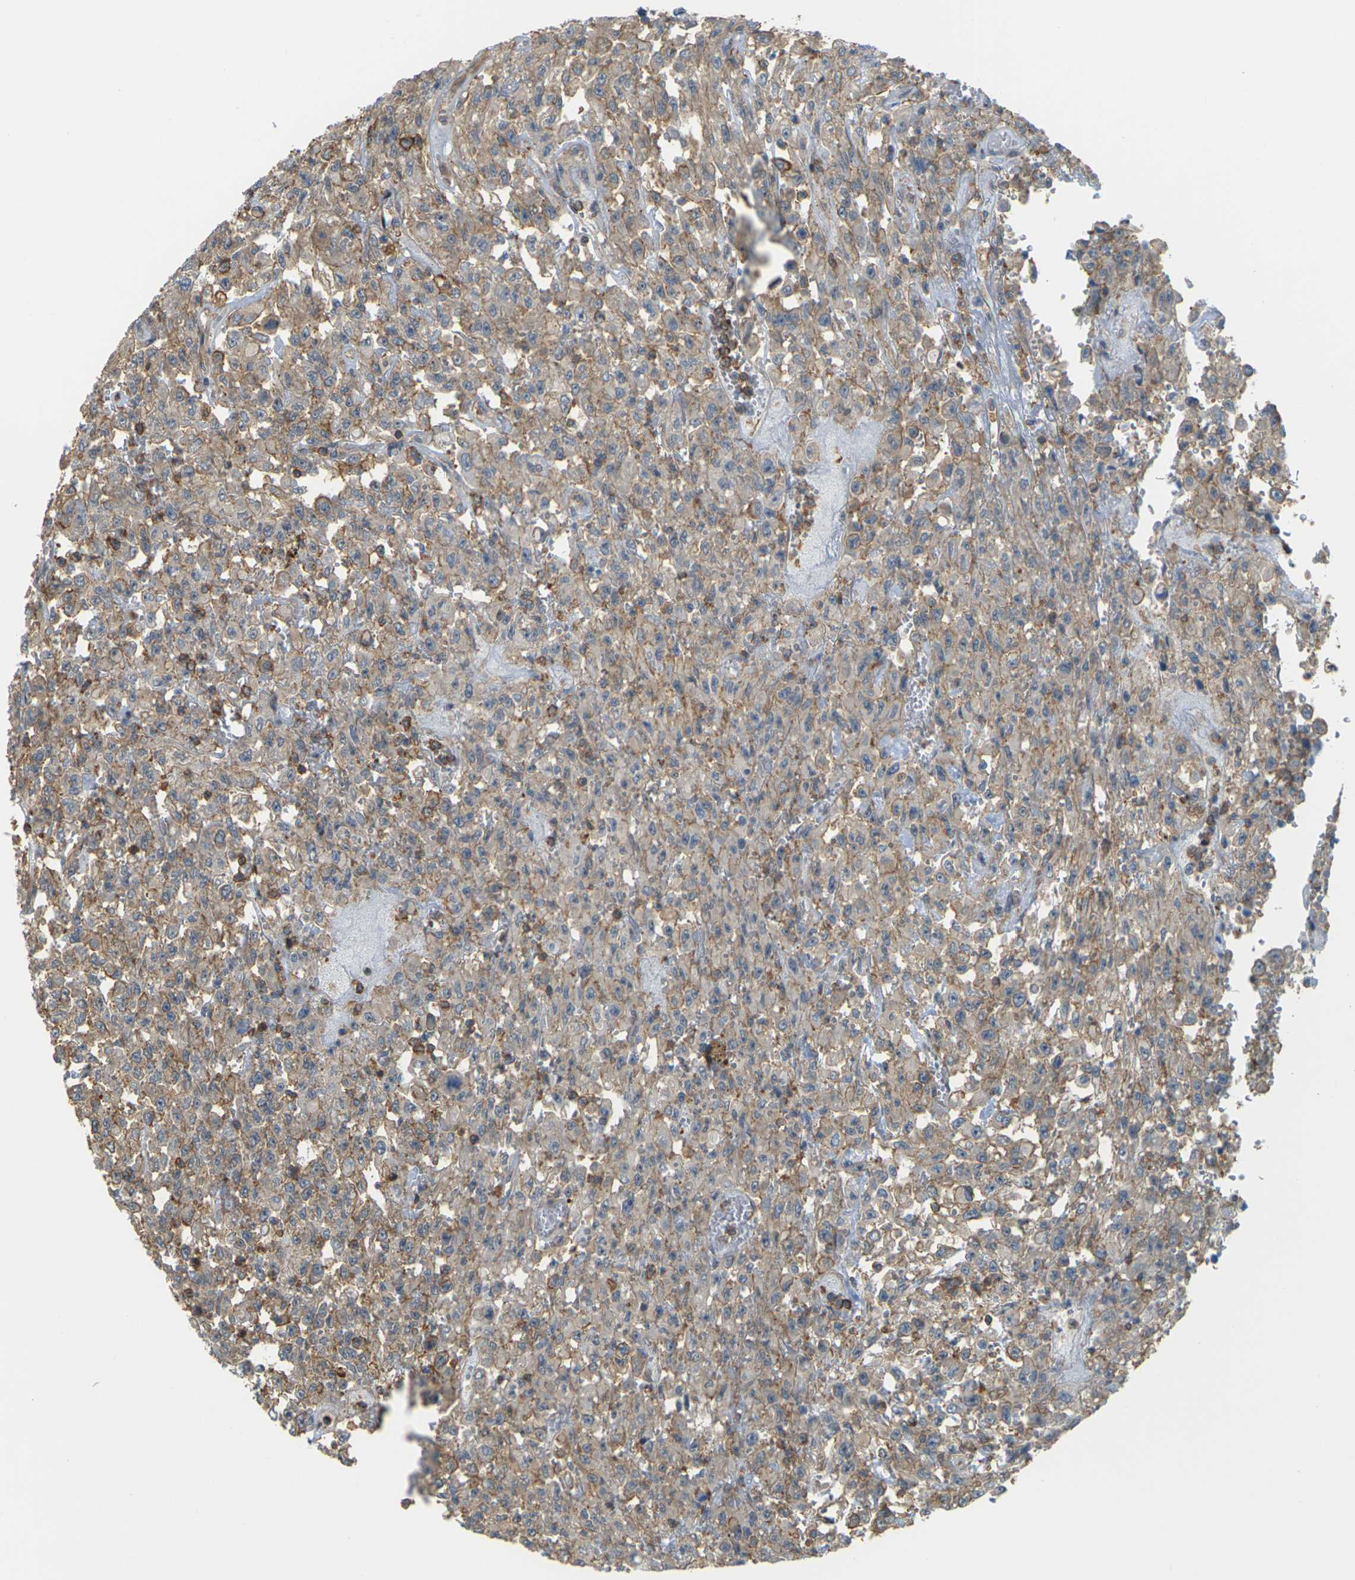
{"staining": {"intensity": "moderate", "quantity": "25%-75%", "location": "cytoplasmic/membranous"}, "tissue": "urothelial cancer", "cell_type": "Tumor cells", "image_type": "cancer", "snomed": [{"axis": "morphology", "description": "Urothelial carcinoma, High grade"}, {"axis": "topography", "description": "Urinary bladder"}], "caption": "Immunohistochemistry staining of urothelial cancer, which exhibits medium levels of moderate cytoplasmic/membranous positivity in approximately 25%-75% of tumor cells indicating moderate cytoplasmic/membranous protein positivity. The staining was performed using DAB (brown) for protein detection and nuclei were counterstained in hematoxylin (blue).", "gene": "IQGAP1", "patient": {"sex": "male", "age": 46}}